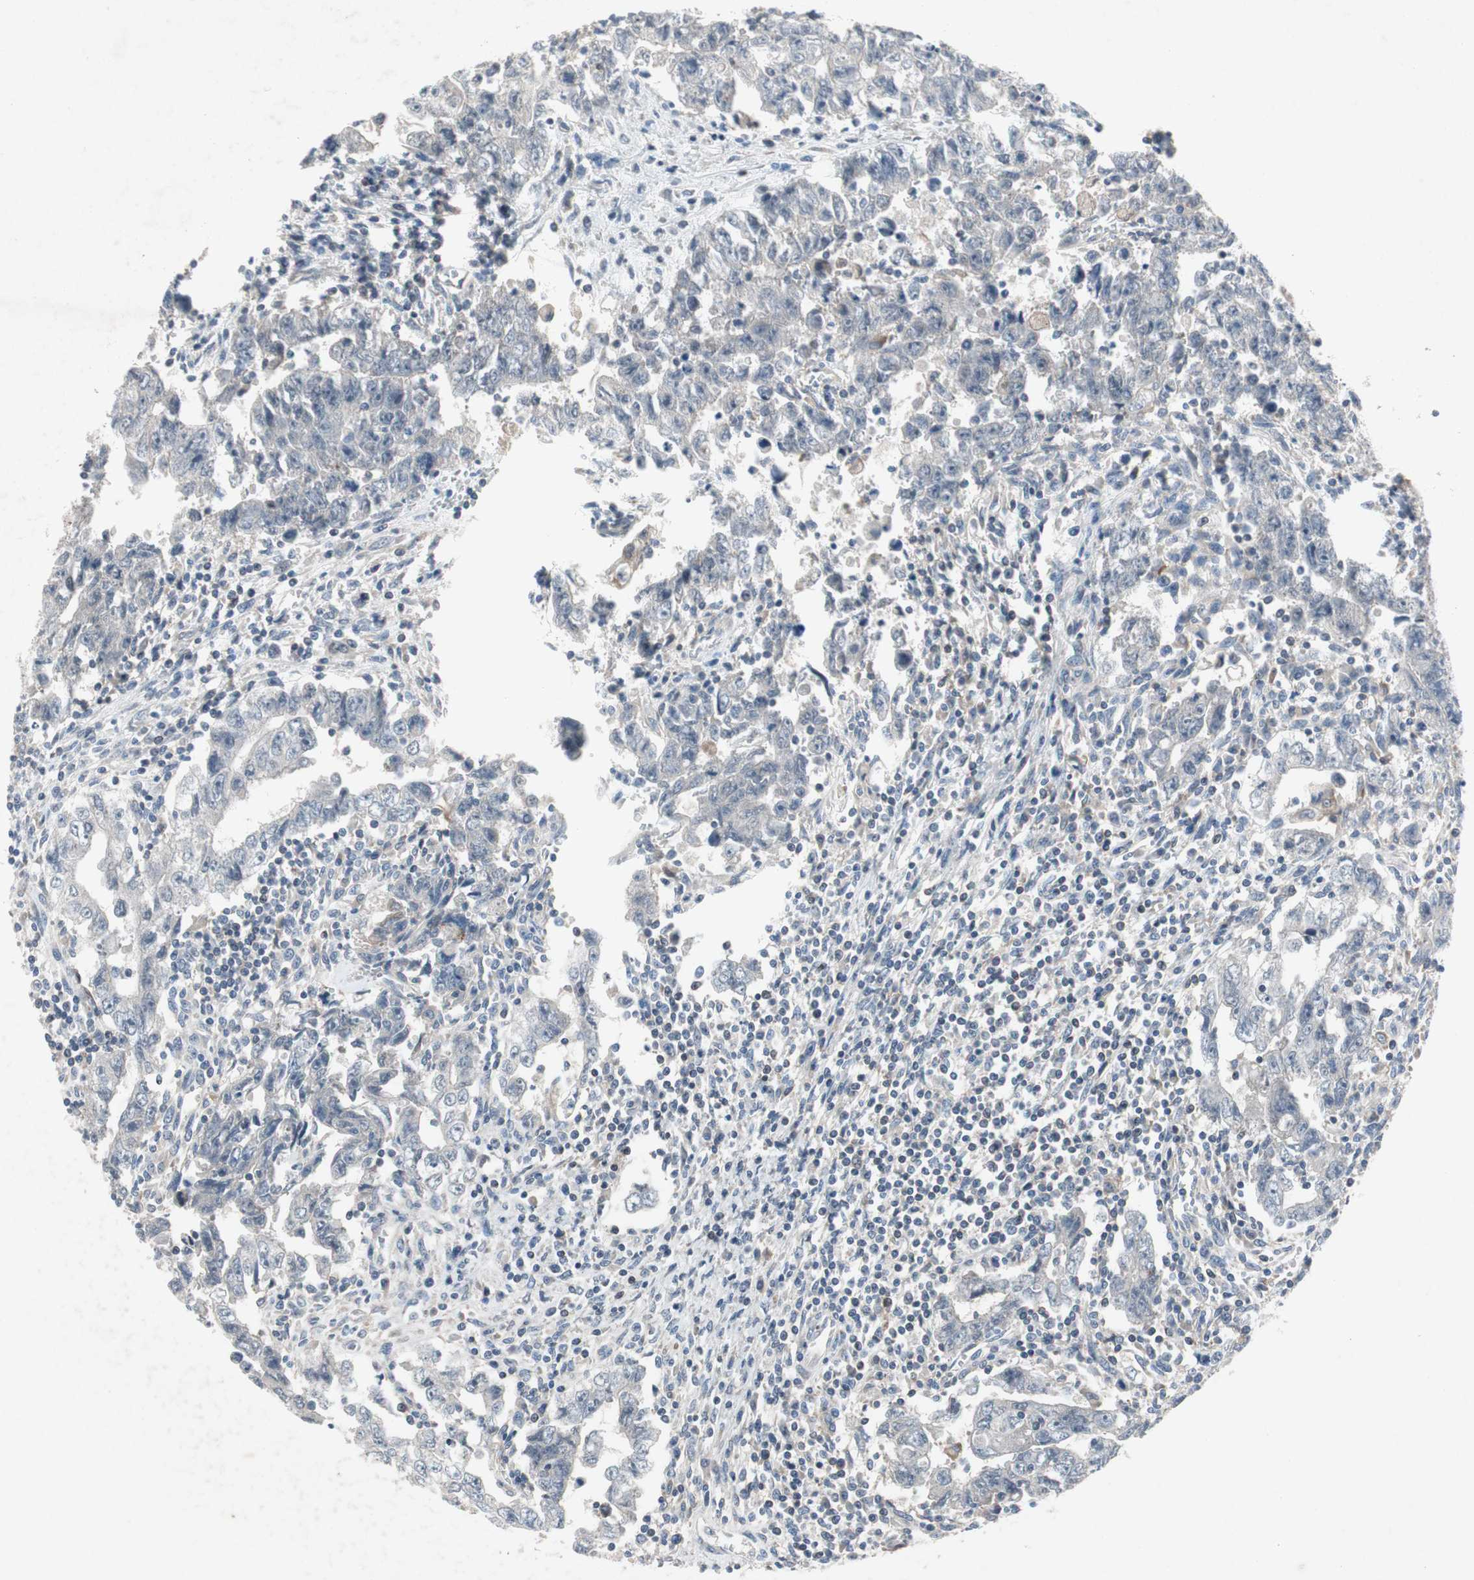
{"staining": {"intensity": "negative", "quantity": "none", "location": "none"}, "tissue": "testis cancer", "cell_type": "Tumor cells", "image_type": "cancer", "snomed": [{"axis": "morphology", "description": "Carcinoma, Embryonal, NOS"}, {"axis": "topography", "description": "Testis"}], "caption": "Testis cancer (embryonal carcinoma) was stained to show a protein in brown. There is no significant expression in tumor cells.", "gene": "MUTYH", "patient": {"sex": "male", "age": 28}}